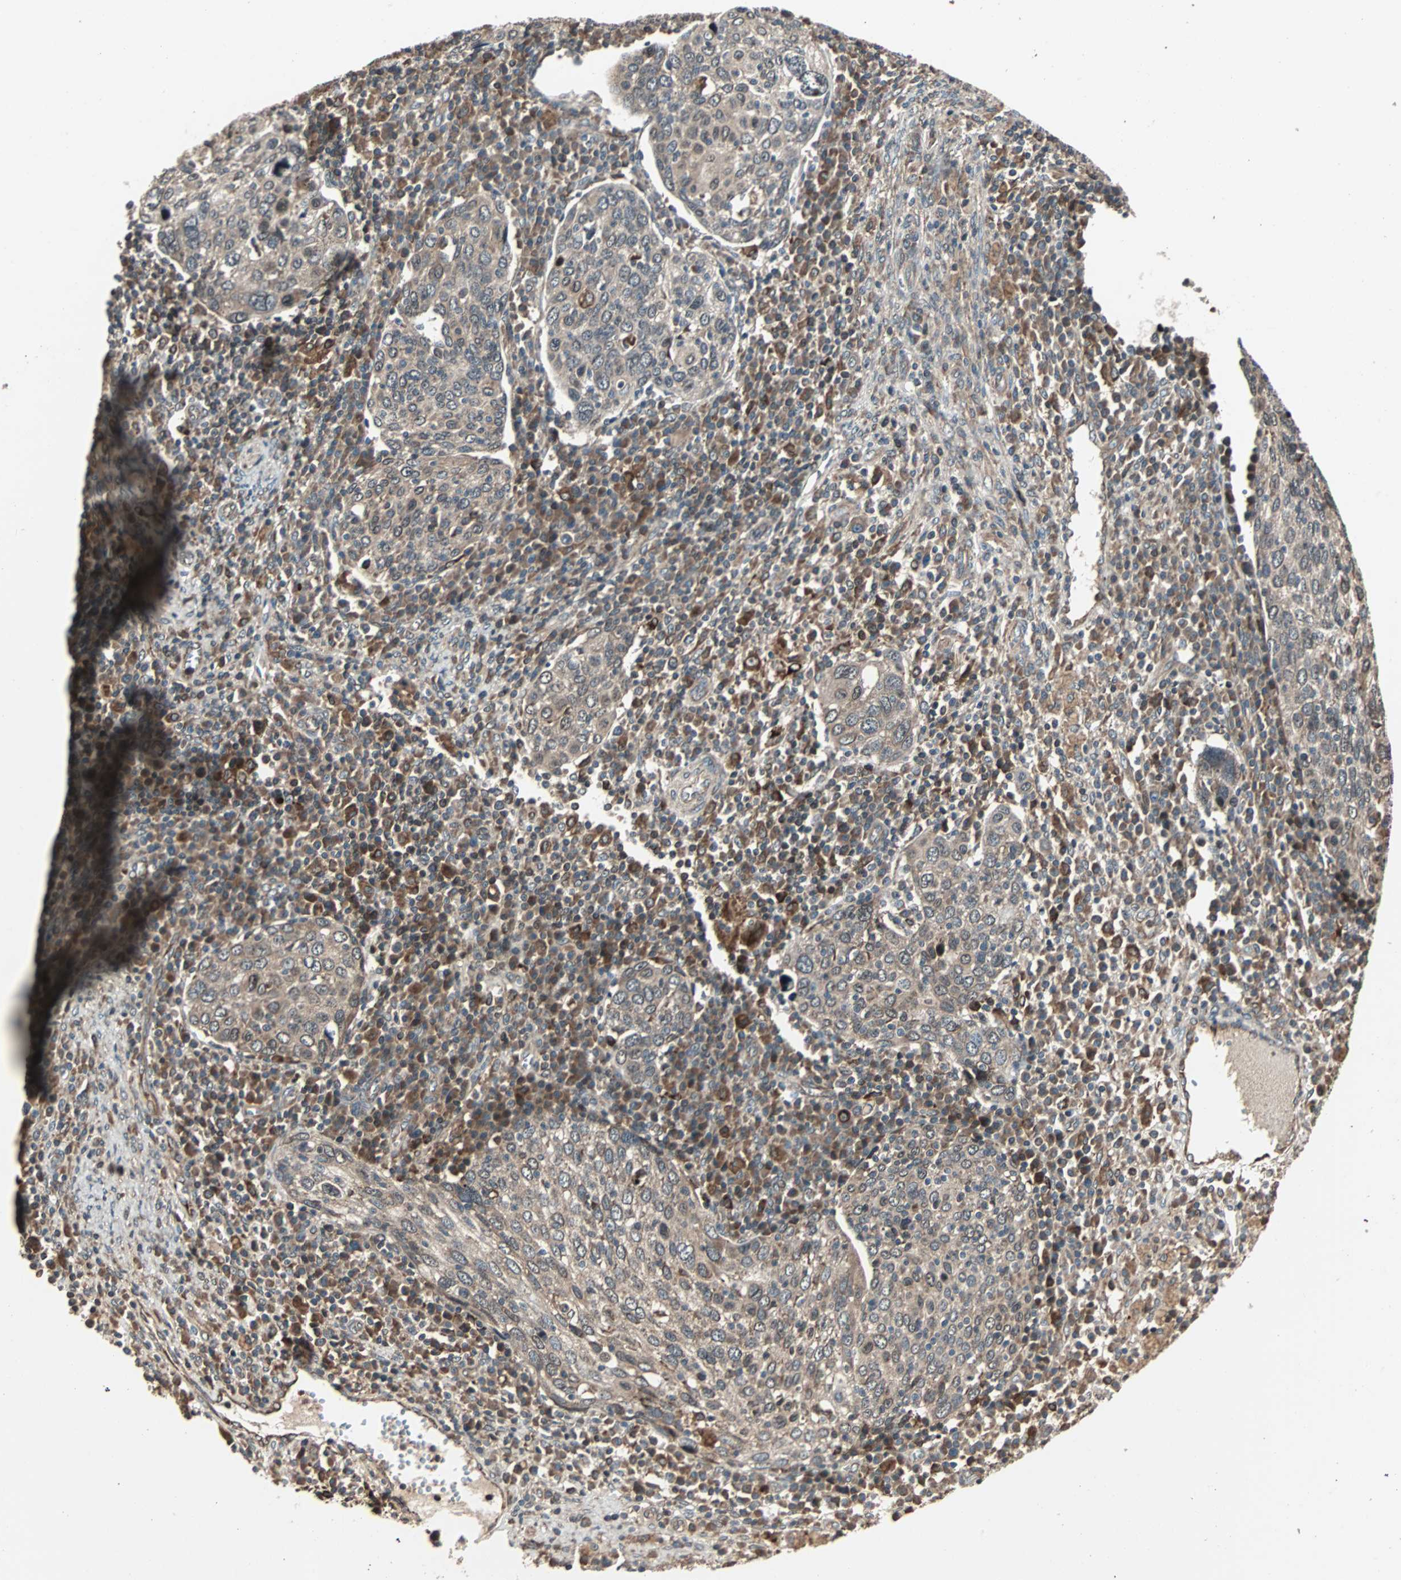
{"staining": {"intensity": "moderate", "quantity": ">75%", "location": "cytoplasmic/membranous"}, "tissue": "cervical cancer", "cell_type": "Tumor cells", "image_type": "cancer", "snomed": [{"axis": "morphology", "description": "Squamous cell carcinoma, NOS"}, {"axis": "topography", "description": "Cervix"}], "caption": "Immunohistochemical staining of cervical cancer (squamous cell carcinoma) displays medium levels of moderate cytoplasmic/membranous protein staining in approximately >75% of tumor cells.", "gene": "RAB7A", "patient": {"sex": "female", "age": 40}}